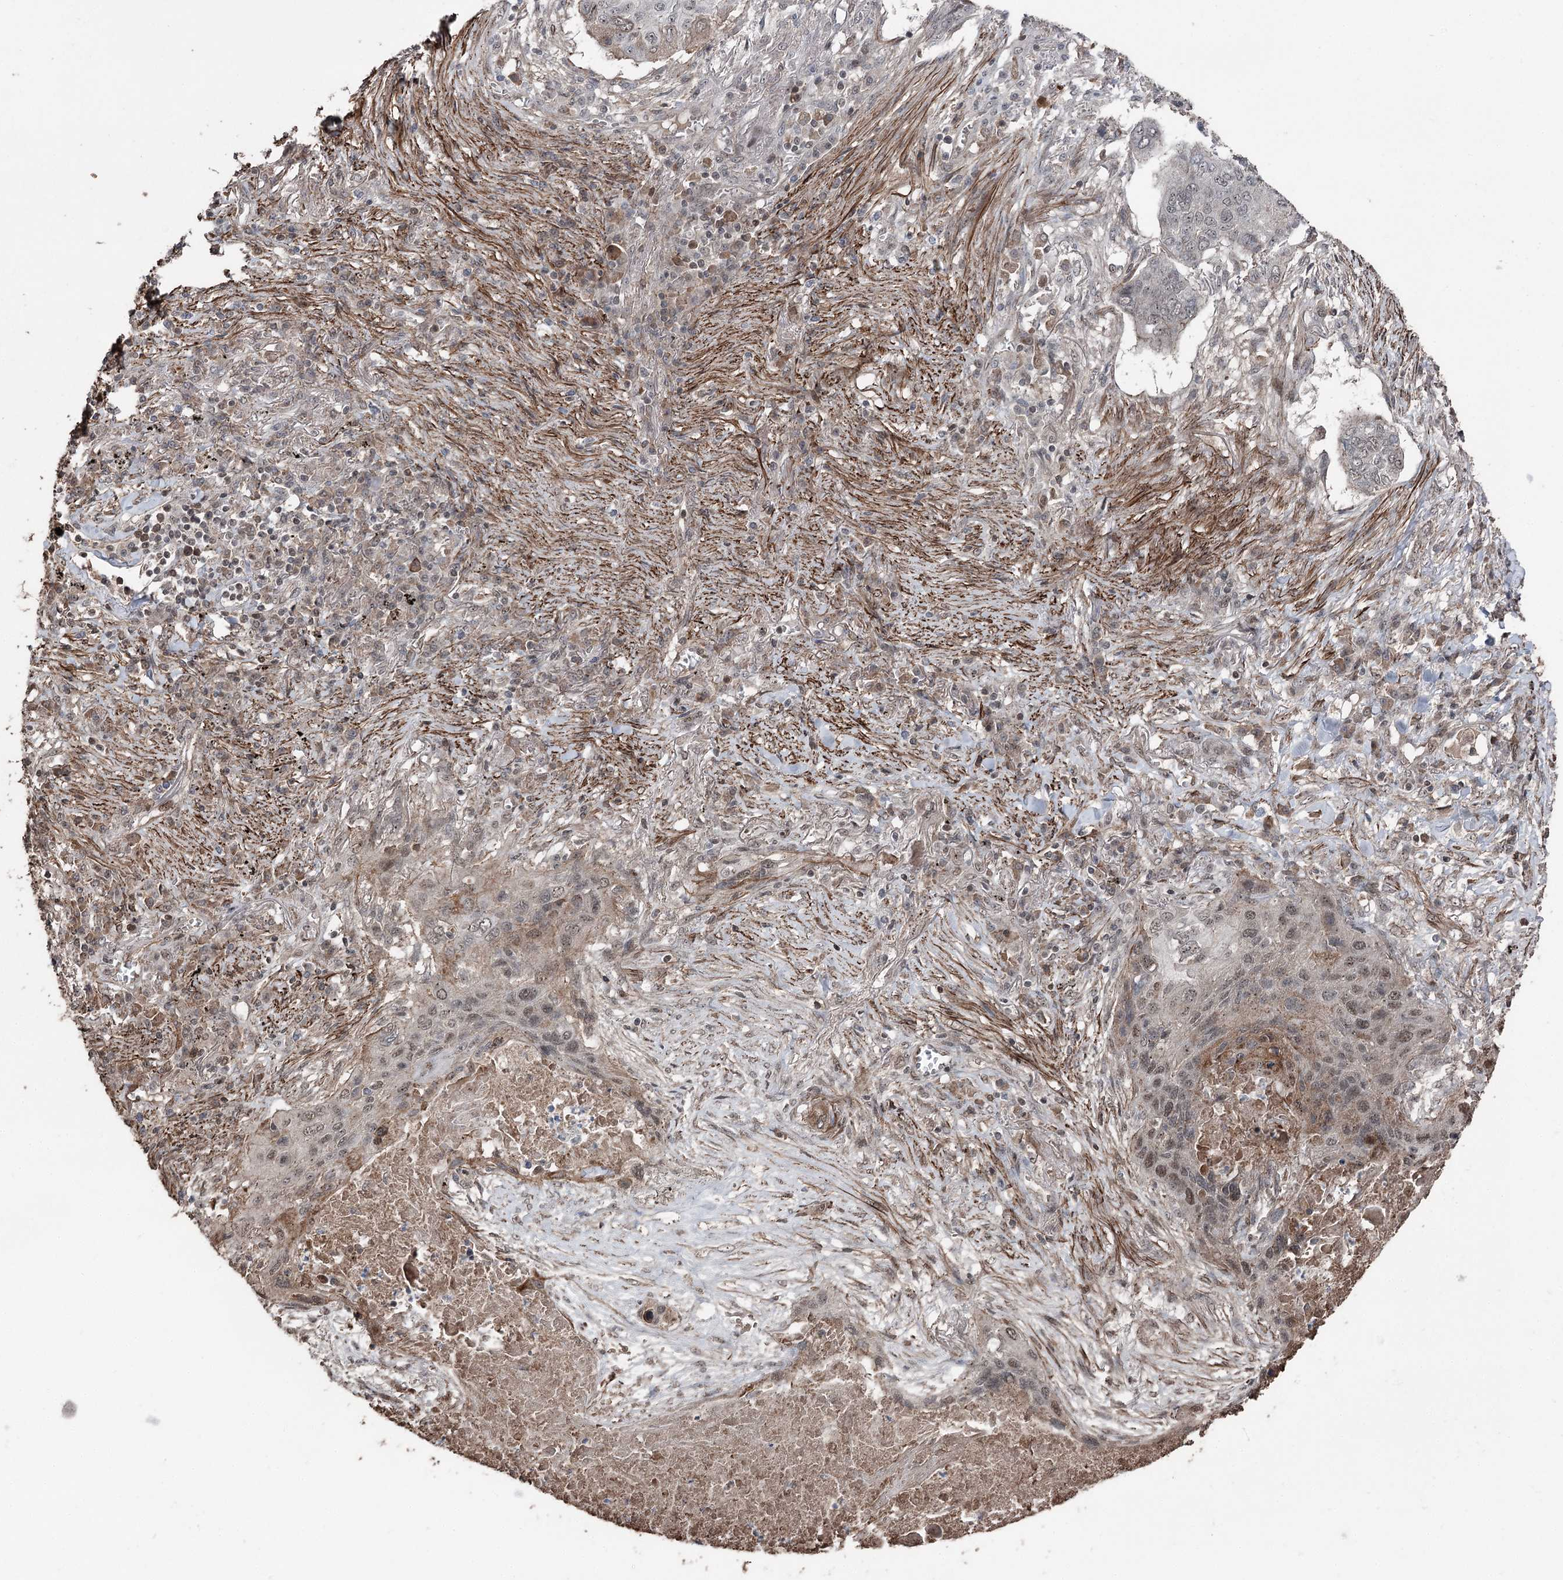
{"staining": {"intensity": "weak", "quantity": "25%-75%", "location": "nuclear"}, "tissue": "lung cancer", "cell_type": "Tumor cells", "image_type": "cancer", "snomed": [{"axis": "morphology", "description": "Squamous cell carcinoma, NOS"}, {"axis": "topography", "description": "Lung"}], "caption": "Immunohistochemistry staining of squamous cell carcinoma (lung), which demonstrates low levels of weak nuclear expression in about 25%-75% of tumor cells indicating weak nuclear protein staining. The staining was performed using DAB (brown) for protein detection and nuclei were counterstained in hematoxylin (blue).", "gene": "CCDC82", "patient": {"sex": "female", "age": 63}}